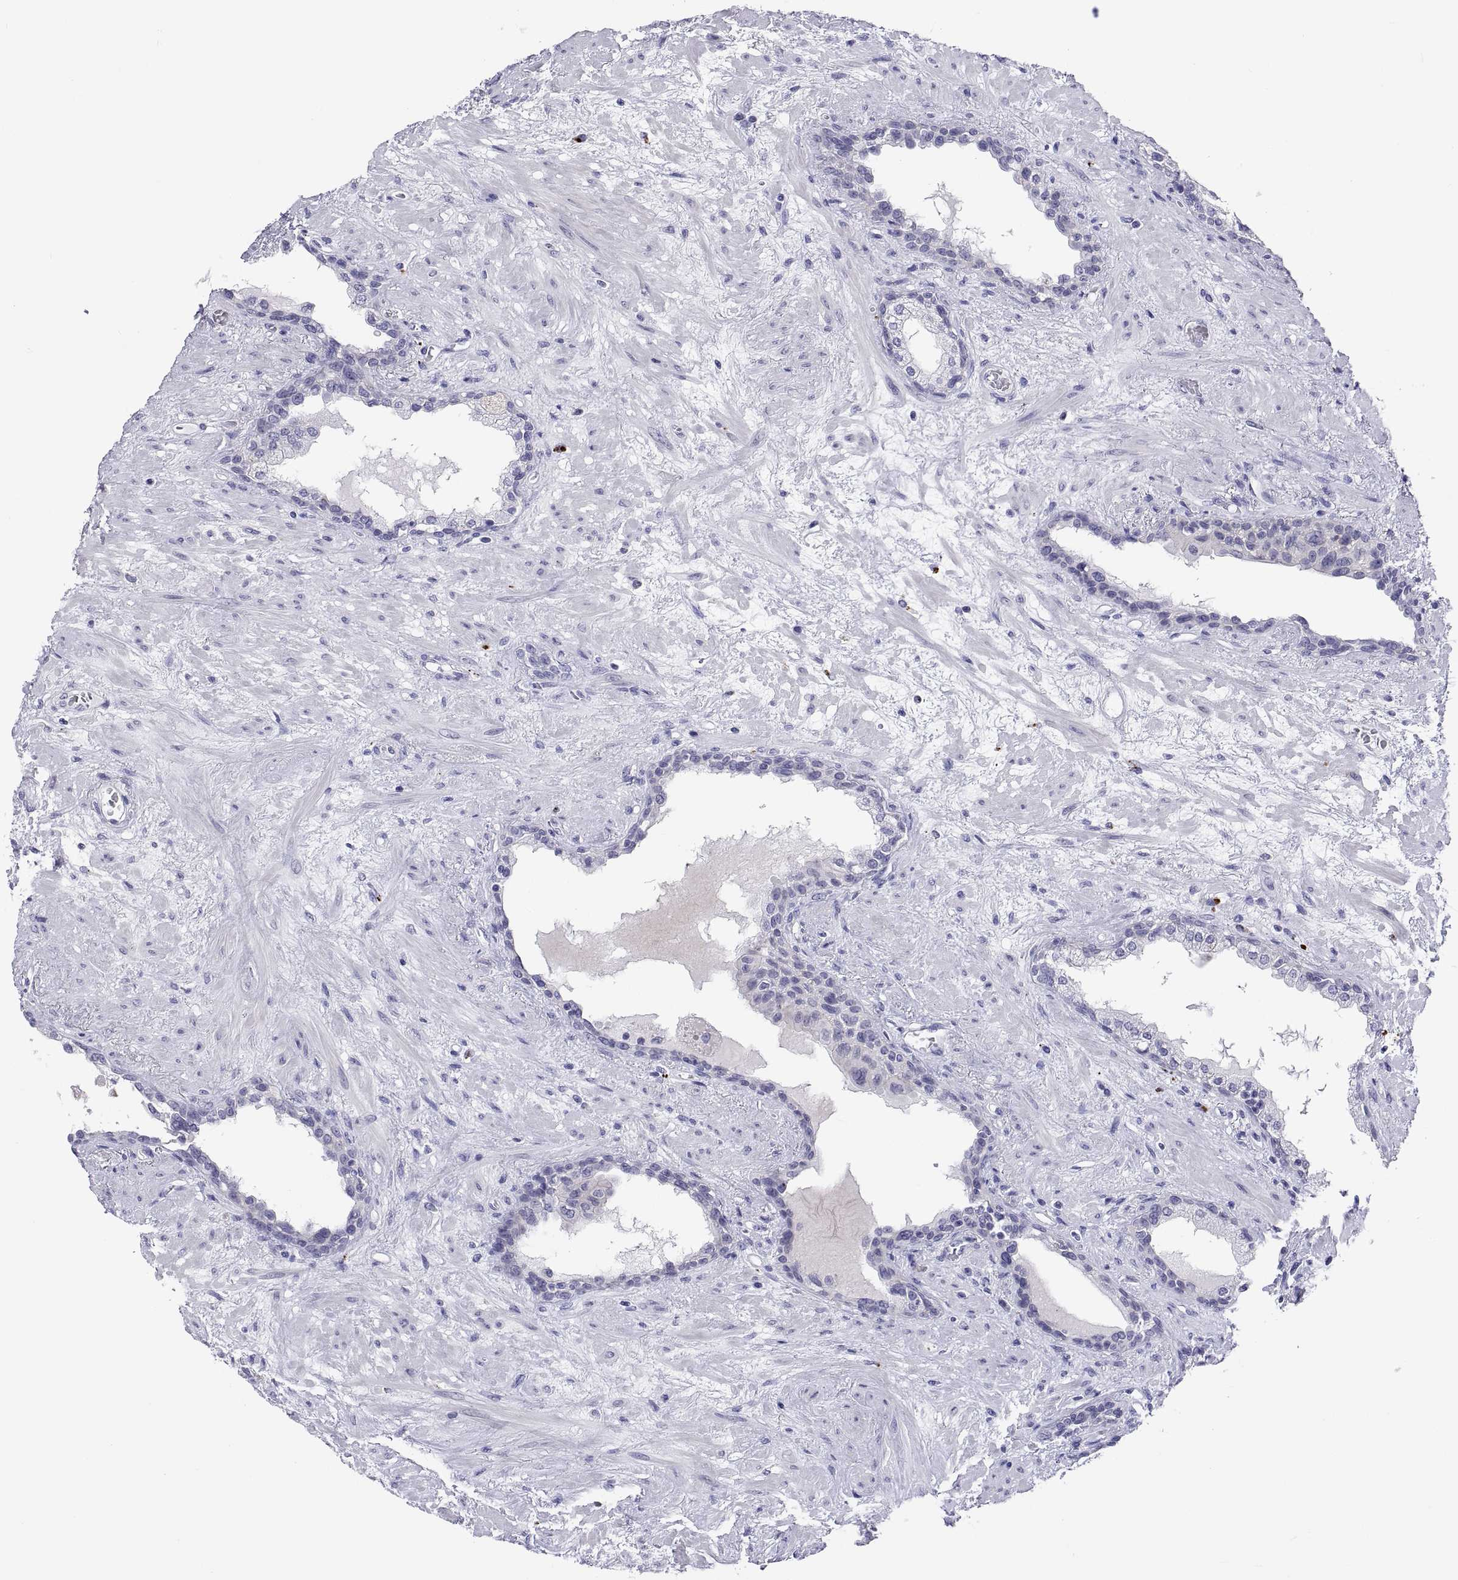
{"staining": {"intensity": "negative", "quantity": "none", "location": "none"}, "tissue": "prostate", "cell_type": "Glandular cells", "image_type": "normal", "snomed": [{"axis": "morphology", "description": "Normal tissue, NOS"}, {"axis": "topography", "description": "Prostate"}], "caption": "Immunohistochemistry (IHC) of benign human prostate reveals no expression in glandular cells.", "gene": "QRICH2", "patient": {"sex": "male", "age": 63}}